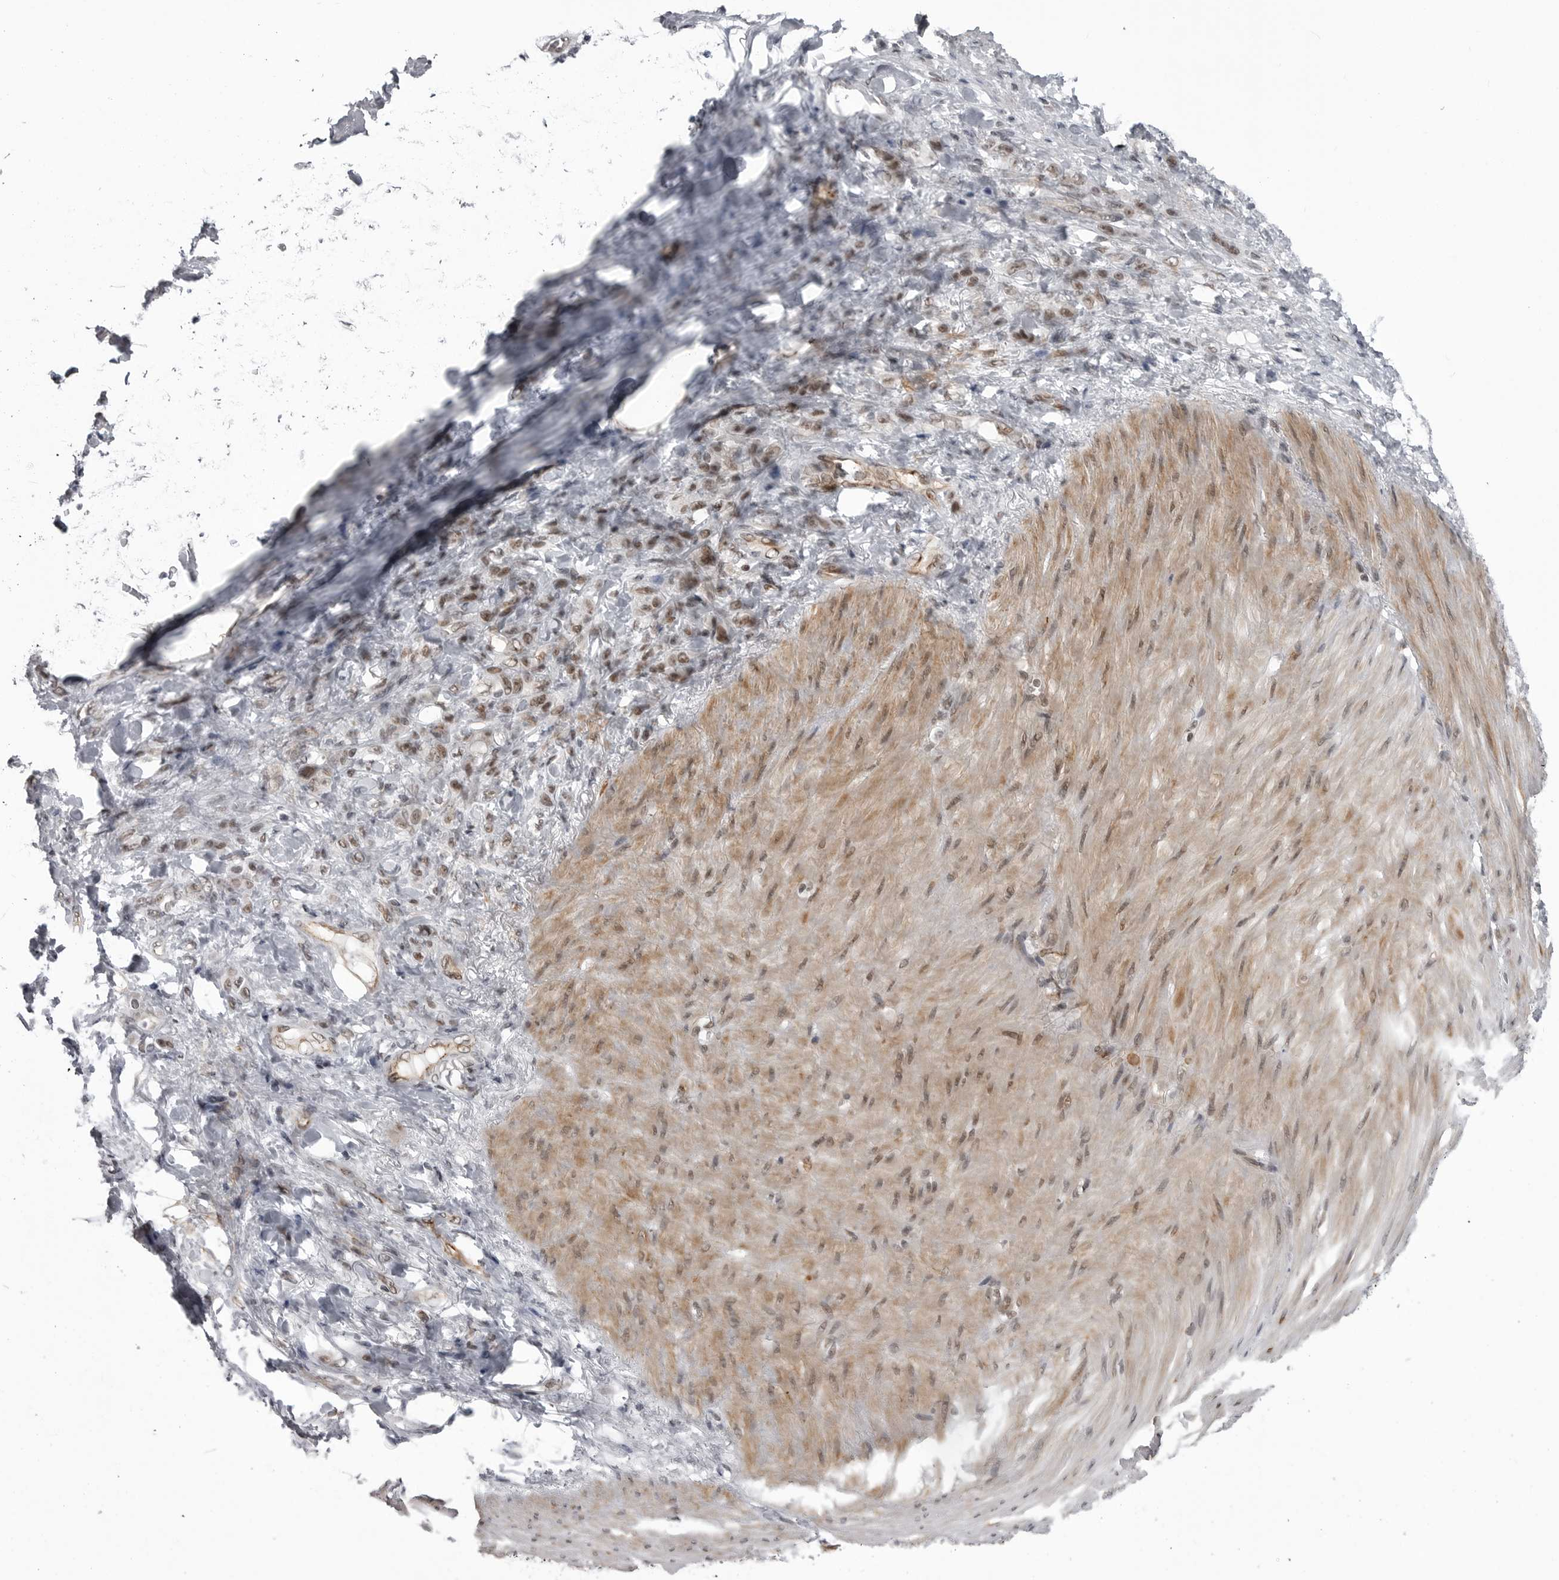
{"staining": {"intensity": "moderate", "quantity": "<25%", "location": "nuclear"}, "tissue": "stomach cancer", "cell_type": "Tumor cells", "image_type": "cancer", "snomed": [{"axis": "morphology", "description": "Normal tissue, NOS"}, {"axis": "morphology", "description": "Adenocarcinoma, NOS"}, {"axis": "topography", "description": "Stomach"}], "caption": "A micrograph of stomach cancer stained for a protein exhibits moderate nuclear brown staining in tumor cells.", "gene": "RNF26", "patient": {"sex": "male", "age": 82}}